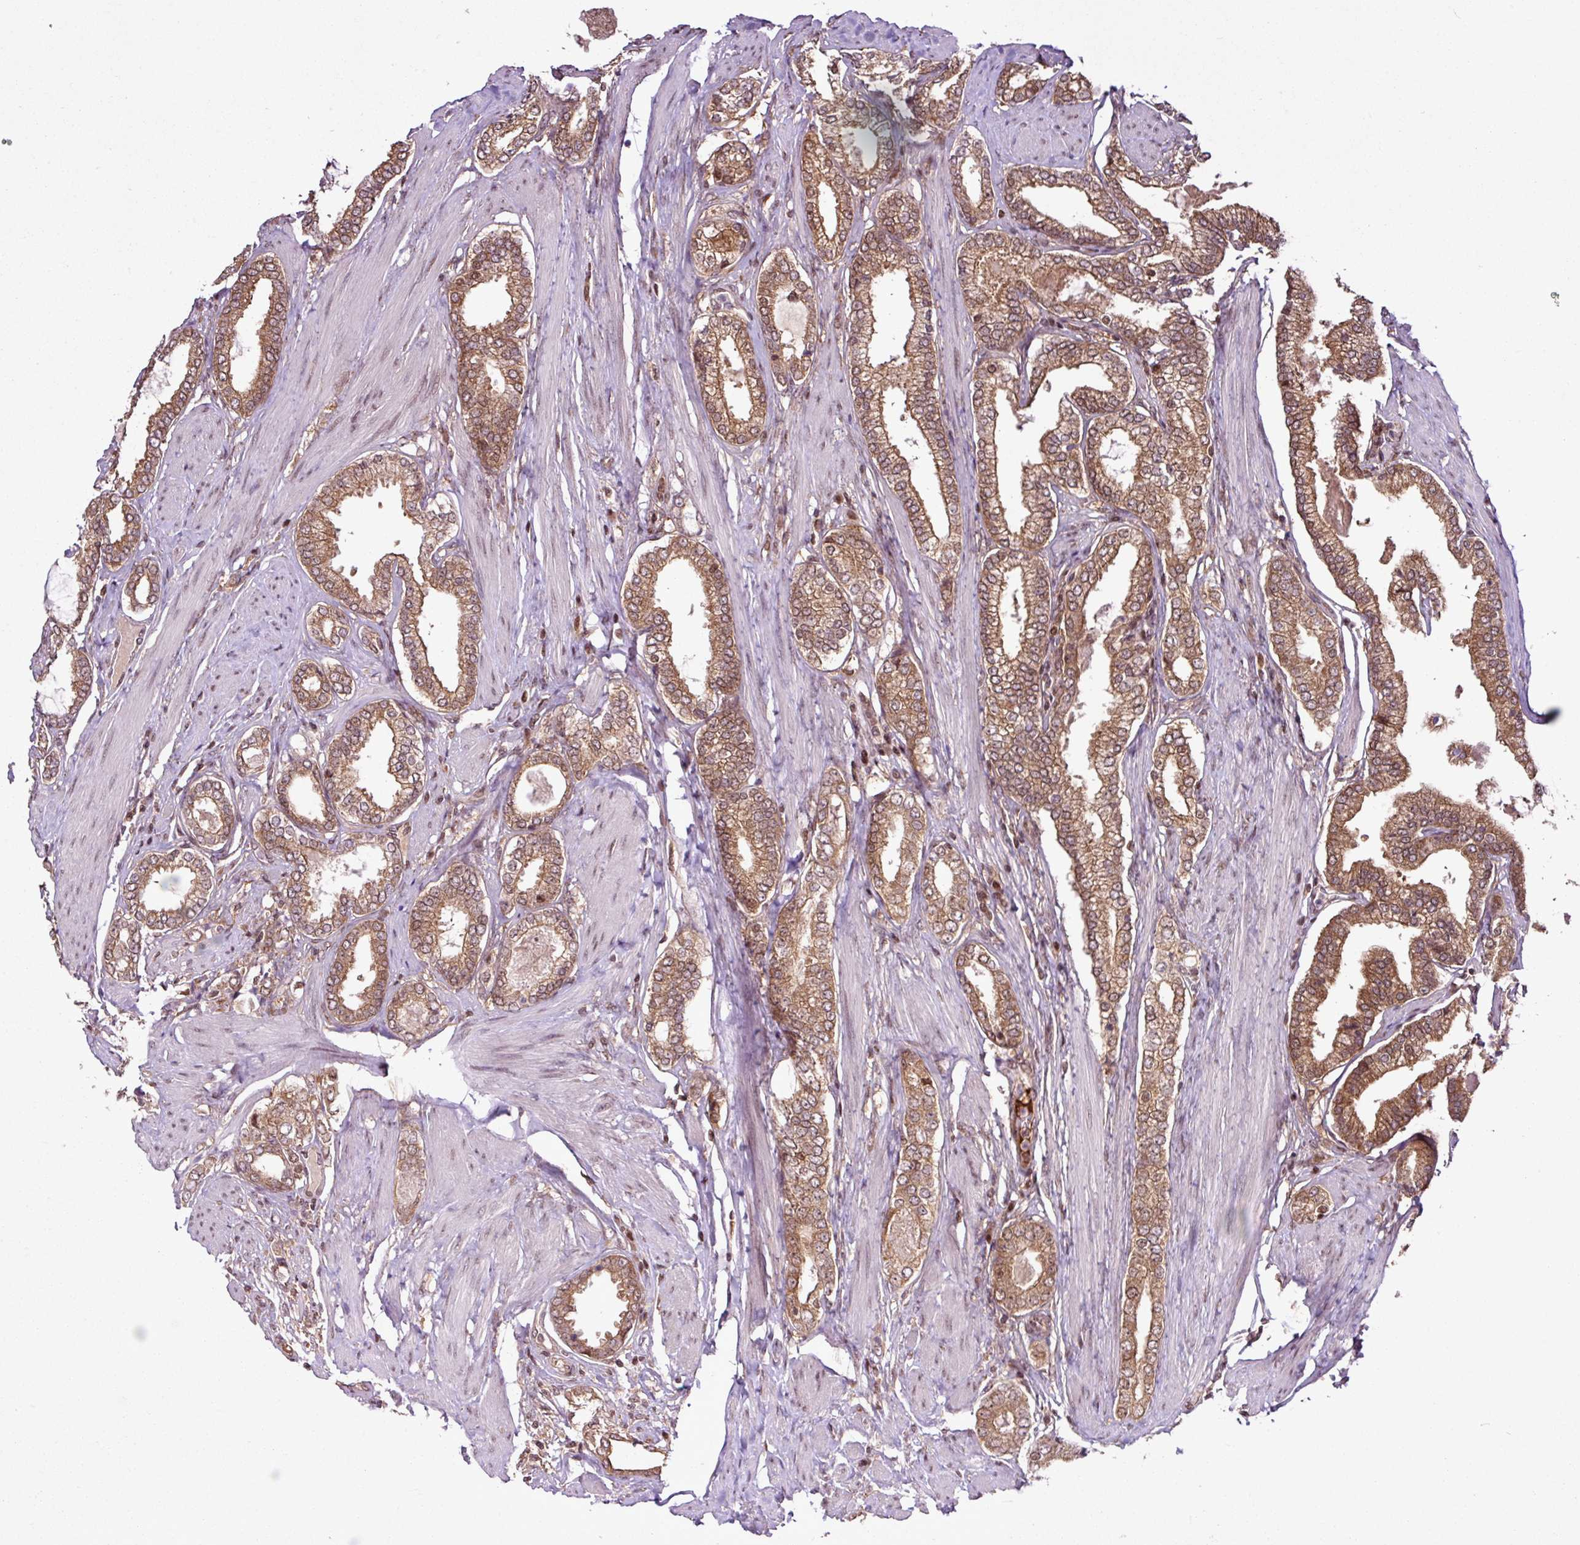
{"staining": {"intensity": "moderate", "quantity": ">75%", "location": "cytoplasmic/membranous,nuclear"}, "tissue": "prostate cancer", "cell_type": "Tumor cells", "image_type": "cancer", "snomed": [{"axis": "morphology", "description": "Adenocarcinoma, High grade"}, {"axis": "topography", "description": "Prostate"}], "caption": "Moderate cytoplasmic/membranous and nuclear protein positivity is appreciated in about >75% of tumor cells in adenocarcinoma (high-grade) (prostate).", "gene": "ITPKC", "patient": {"sex": "male", "age": 71}}